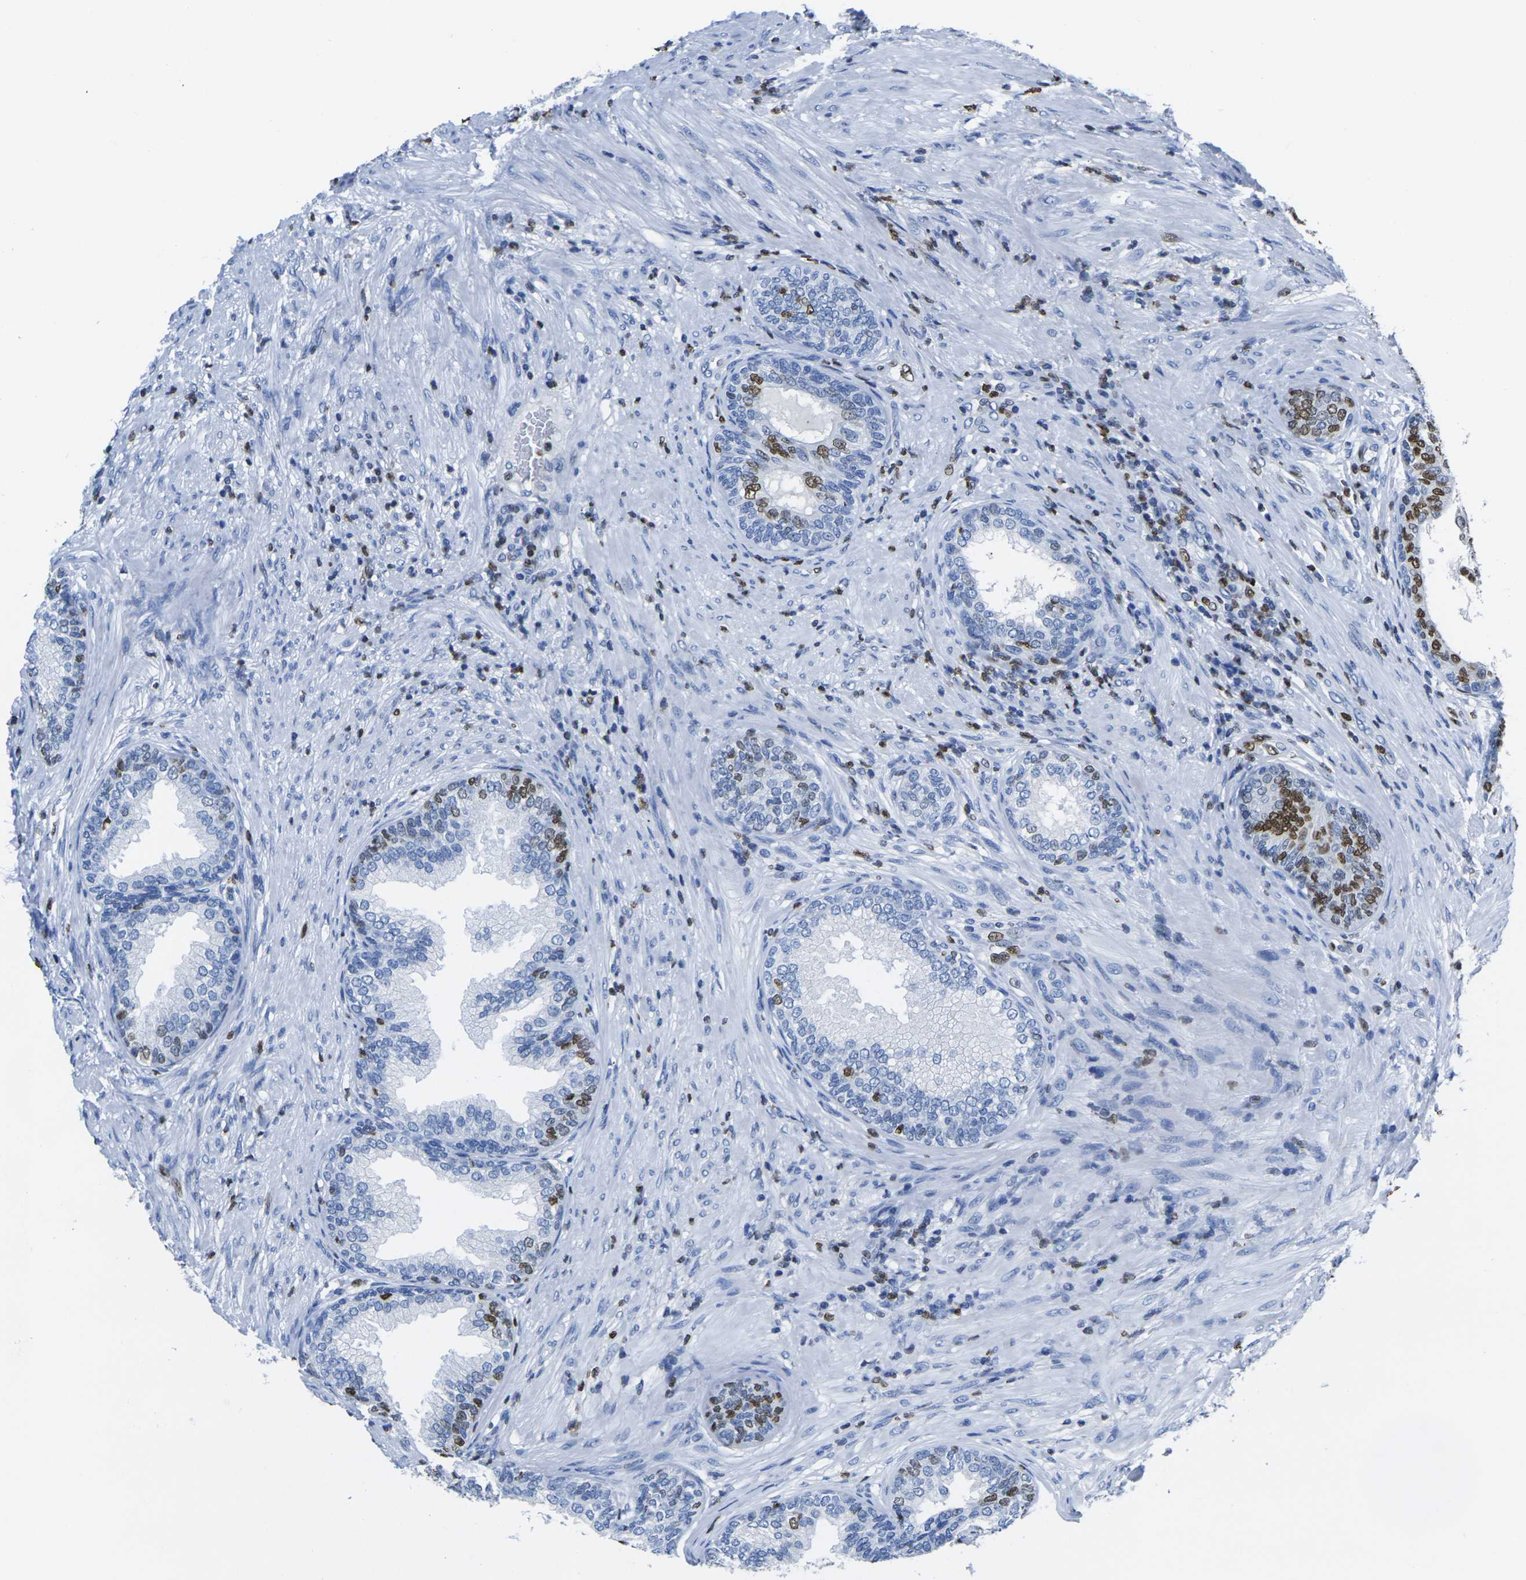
{"staining": {"intensity": "strong", "quantity": "<25%", "location": "nuclear"}, "tissue": "prostate", "cell_type": "Glandular cells", "image_type": "normal", "snomed": [{"axis": "morphology", "description": "Normal tissue, NOS"}, {"axis": "topography", "description": "Prostate"}], "caption": "Strong nuclear expression is appreciated in about <25% of glandular cells in normal prostate.", "gene": "DRAXIN", "patient": {"sex": "male", "age": 76}}